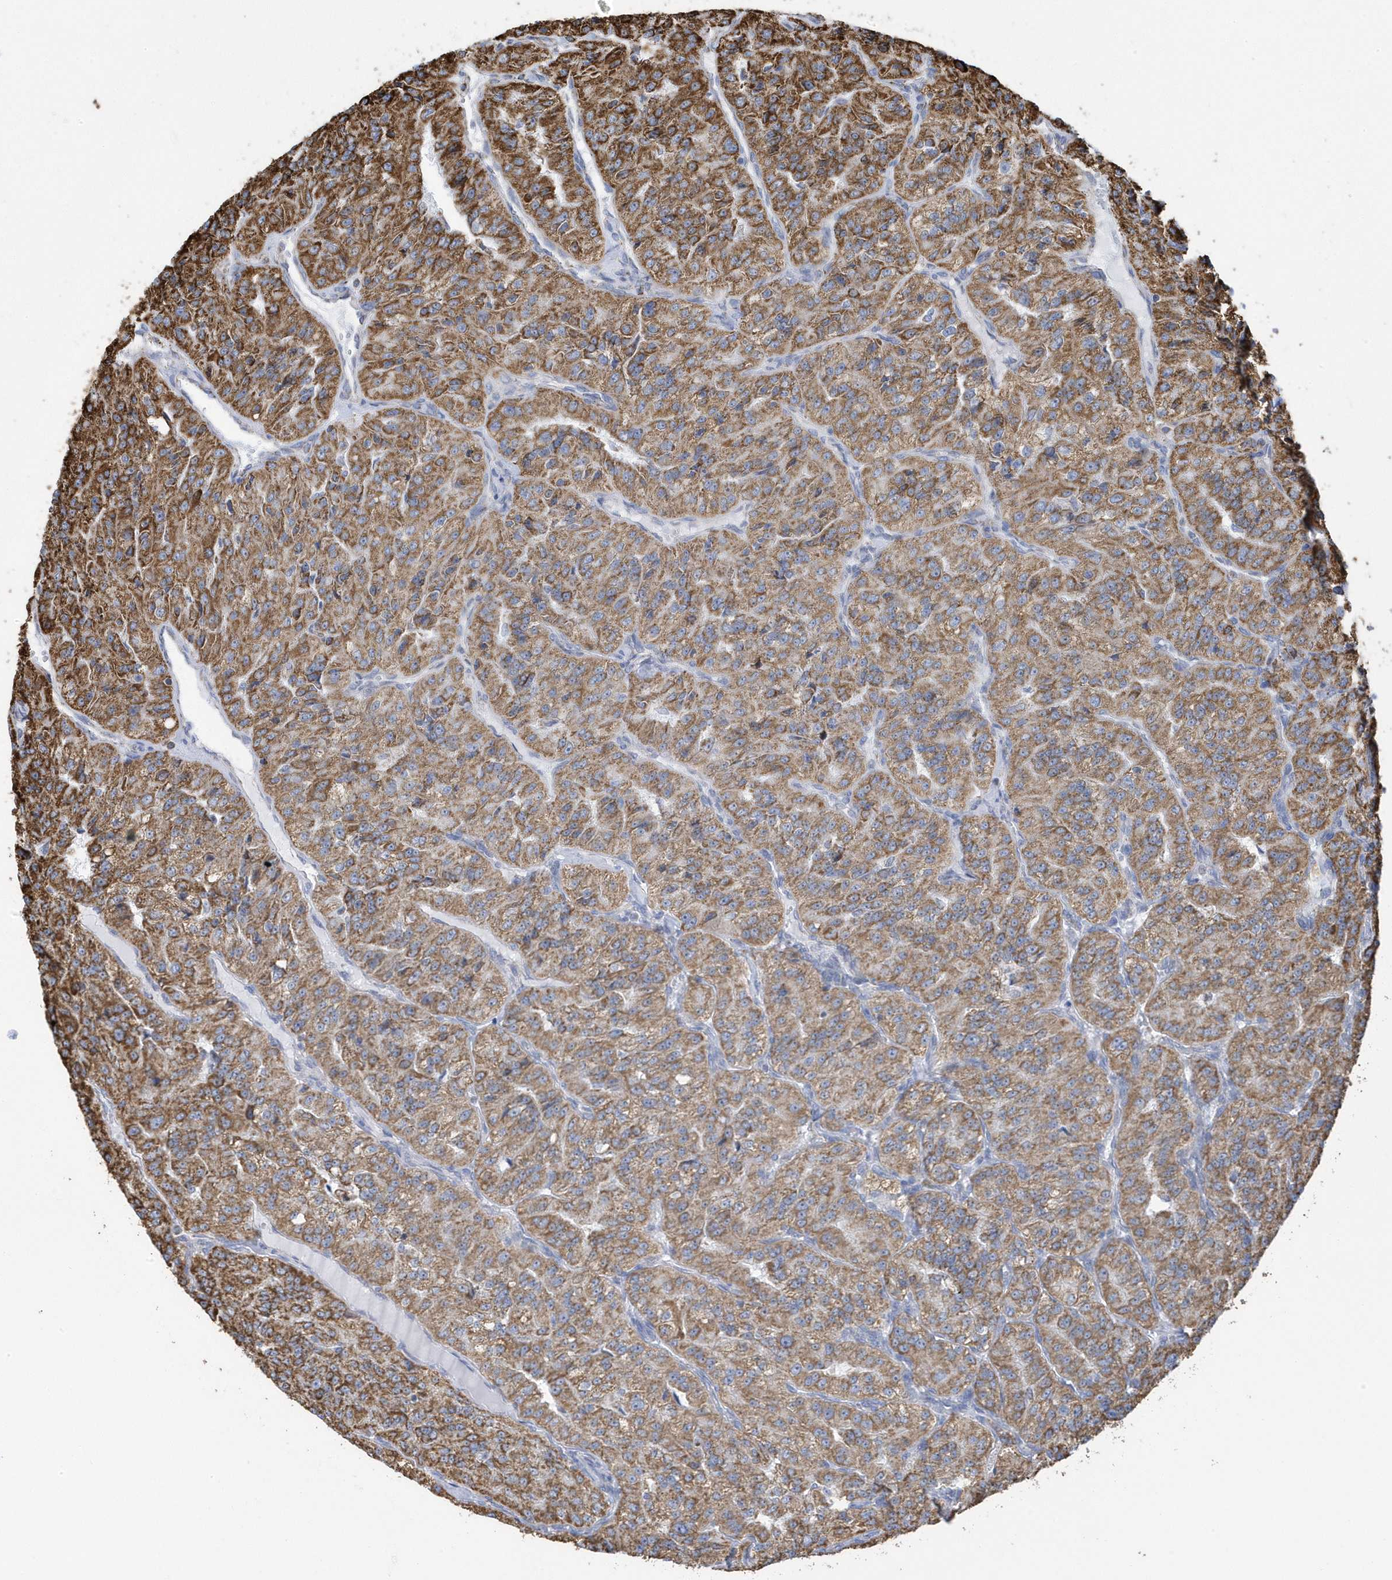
{"staining": {"intensity": "moderate", "quantity": ">75%", "location": "cytoplasmic/membranous"}, "tissue": "renal cancer", "cell_type": "Tumor cells", "image_type": "cancer", "snomed": [{"axis": "morphology", "description": "Adenocarcinoma, NOS"}, {"axis": "topography", "description": "Kidney"}], "caption": "Immunohistochemical staining of human renal cancer displays moderate cytoplasmic/membranous protein expression in about >75% of tumor cells. Nuclei are stained in blue.", "gene": "GTPBP8", "patient": {"sex": "female", "age": 63}}